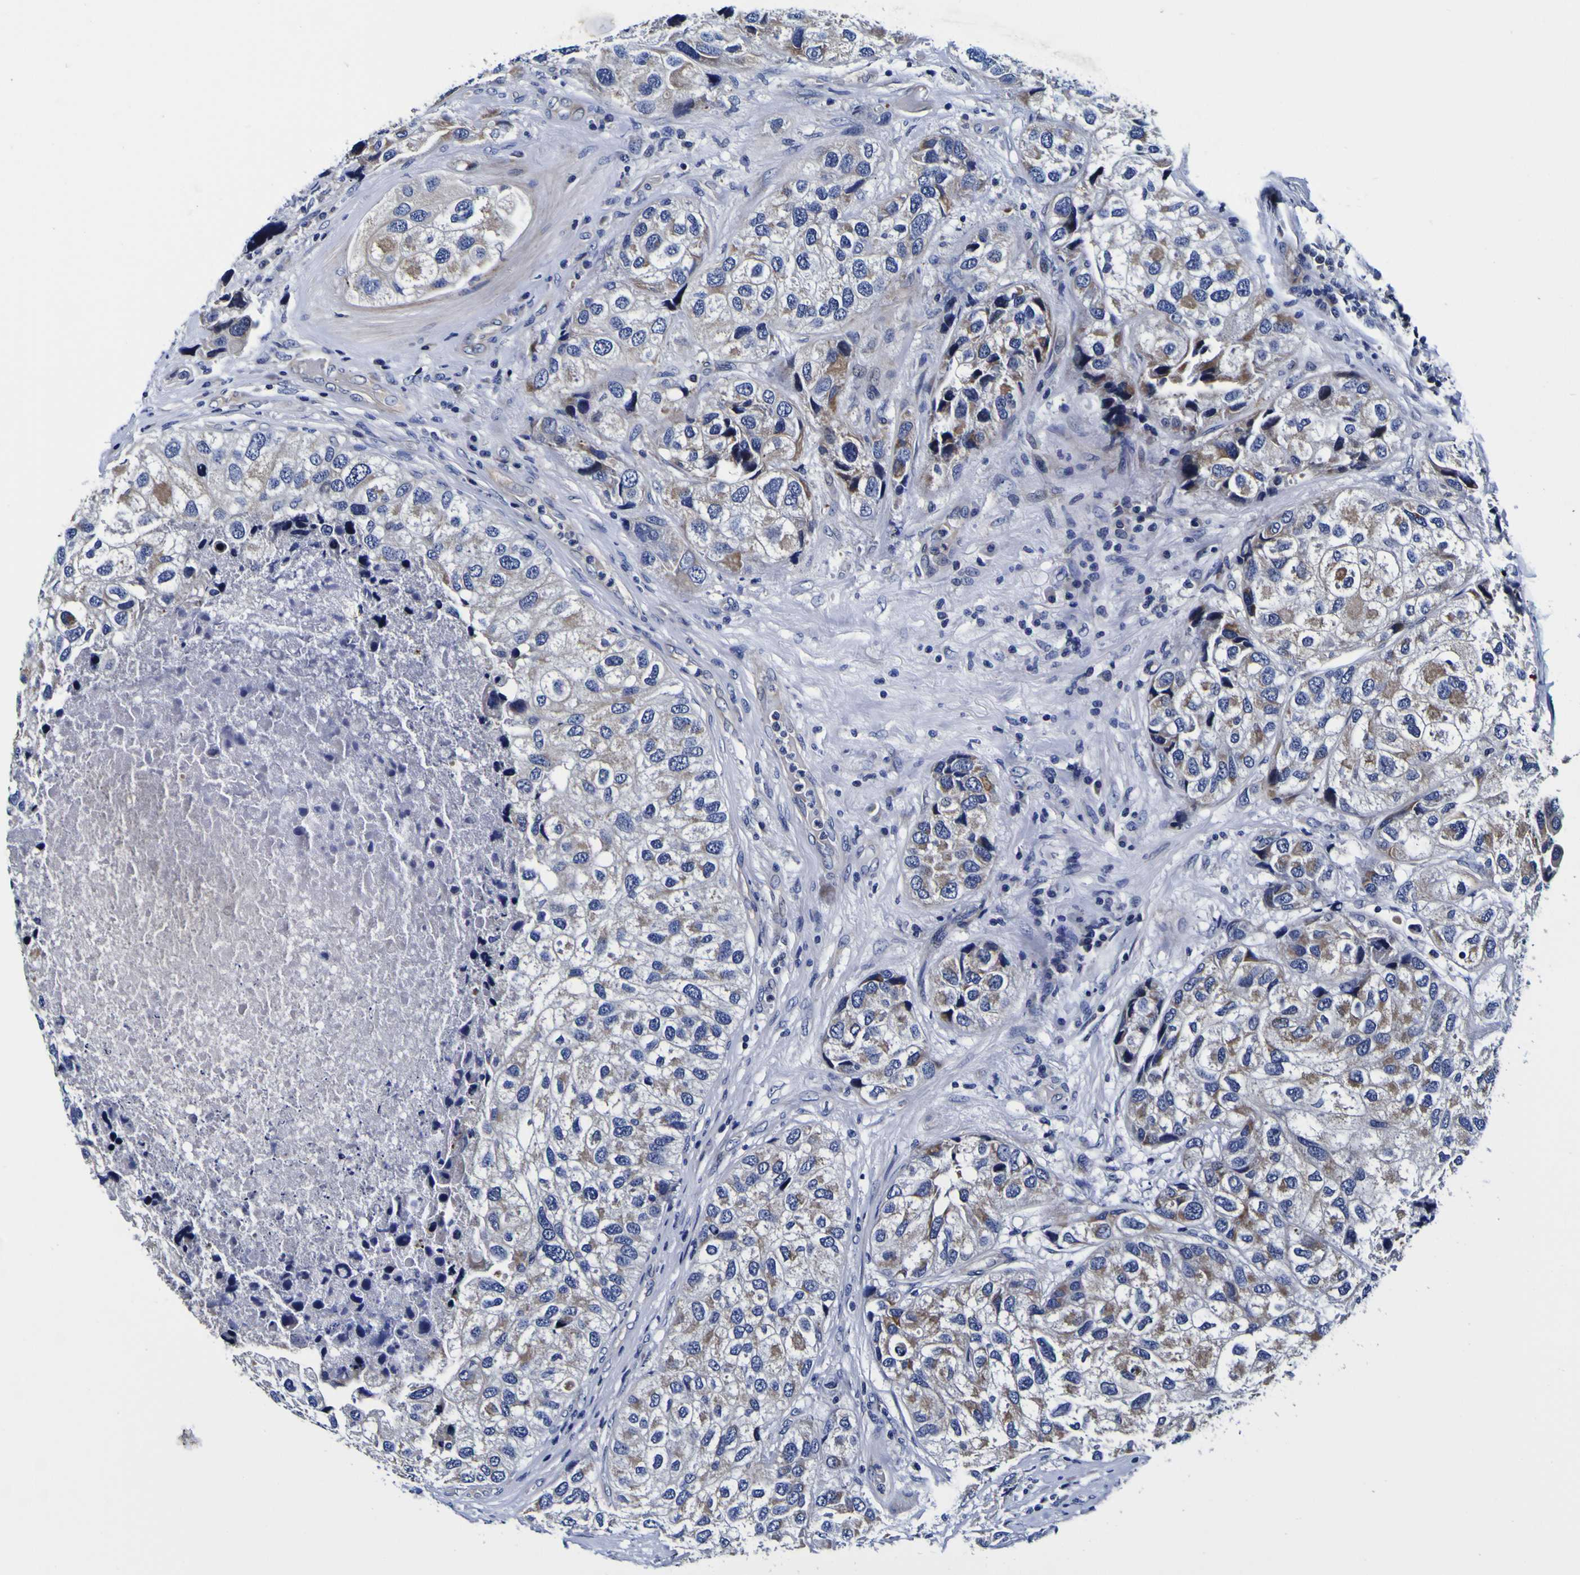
{"staining": {"intensity": "moderate", "quantity": ">75%", "location": "cytoplasmic/membranous"}, "tissue": "urothelial cancer", "cell_type": "Tumor cells", "image_type": "cancer", "snomed": [{"axis": "morphology", "description": "Urothelial carcinoma, High grade"}, {"axis": "topography", "description": "Urinary bladder"}], "caption": "Brown immunohistochemical staining in human urothelial cancer displays moderate cytoplasmic/membranous expression in approximately >75% of tumor cells.", "gene": "PDLIM4", "patient": {"sex": "female", "age": 64}}